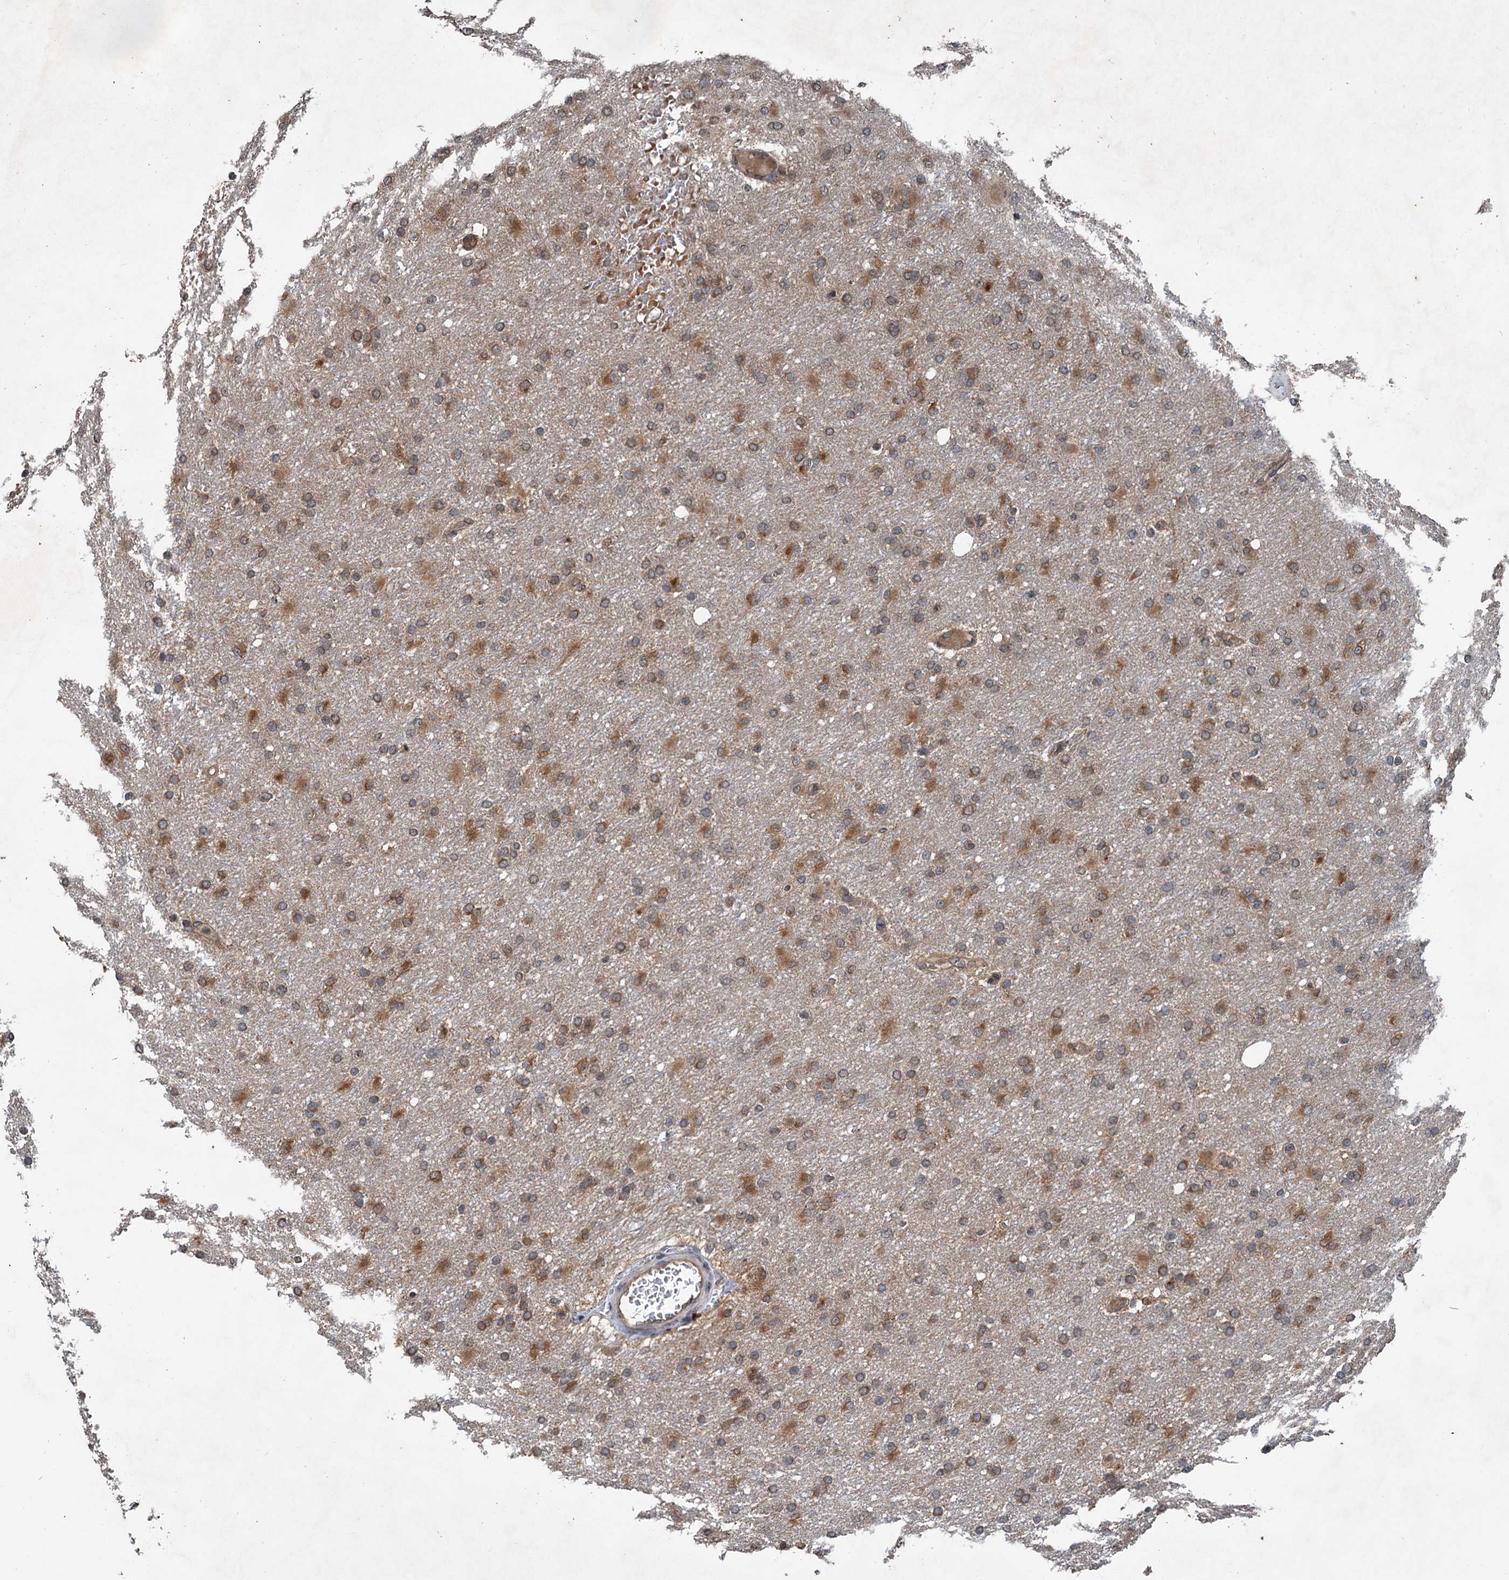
{"staining": {"intensity": "moderate", "quantity": ">75%", "location": "cytoplasmic/membranous"}, "tissue": "glioma", "cell_type": "Tumor cells", "image_type": "cancer", "snomed": [{"axis": "morphology", "description": "Glioma, malignant, High grade"}, {"axis": "topography", "description": "Cerebral cortex"}], "caption": "Brown immunohistochemical staining in human malignant glioma (high-grade) exhibits moderate cytoplasmic/membranous expression in about >75% of tumor cells.", "gene": "N4BP2L2", "patient": {"sex": "female", "age": 36}}